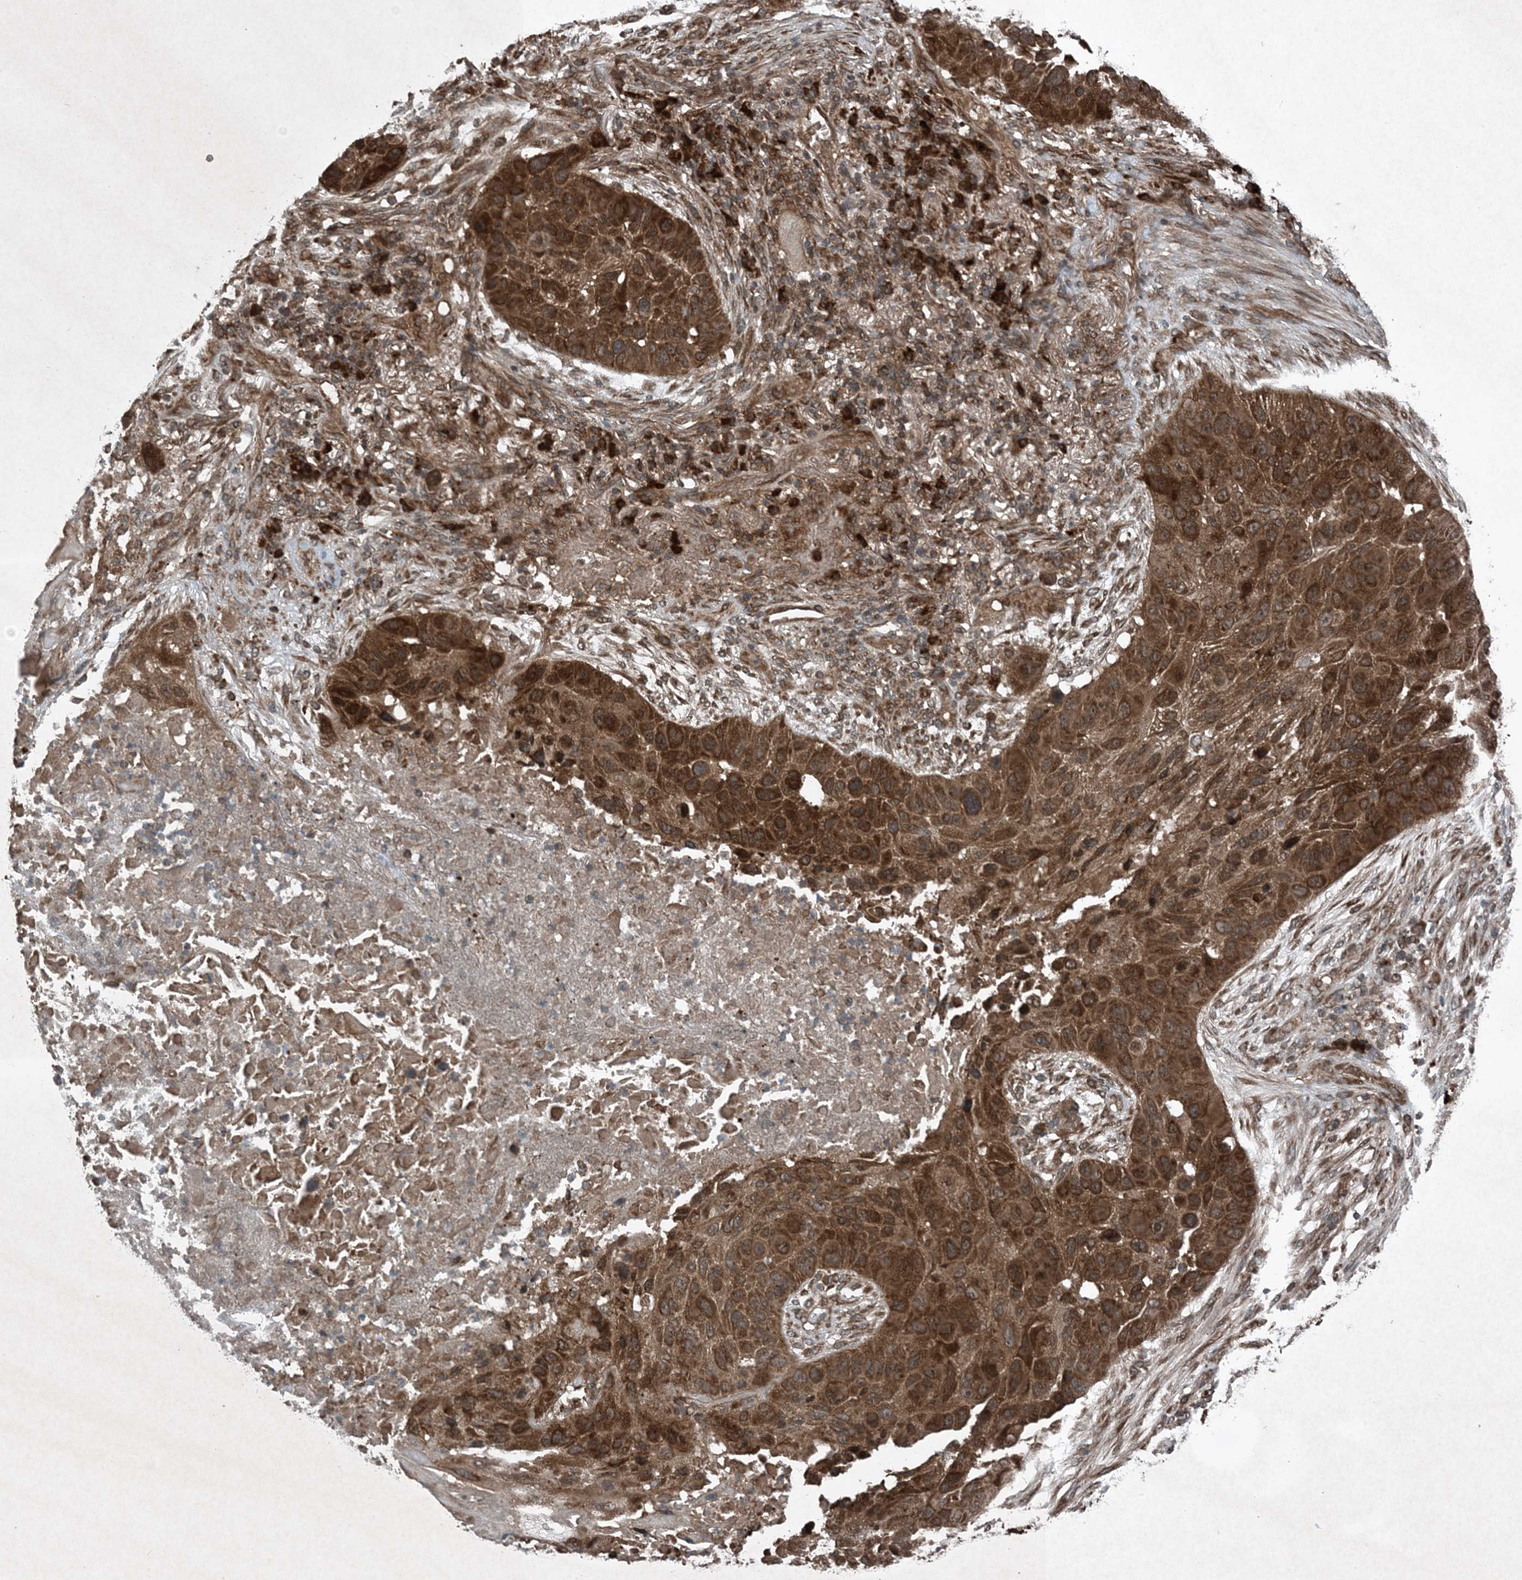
{"staining": {"intensity": "strong", "quantity": ">75%", "location": "cytoplasmic/membranous"}, "tissue": "lung cancer", "cell_type": "Tumor cells", "image_type": "cancer", "snomed": [{"axis": "morphology", "description": "Squamous cell carcinoma, NOS"}, {"axis": "topography", "description": "Lung"}], "caption": "A micrograph of lung cancer (squamous cell carcinoma) stained for a protein exhibits strong cytoplasmic/membranous brown staining in tumor cells.", "gene": "GNG5", "patient": {"sex": "male", "age": 57}}